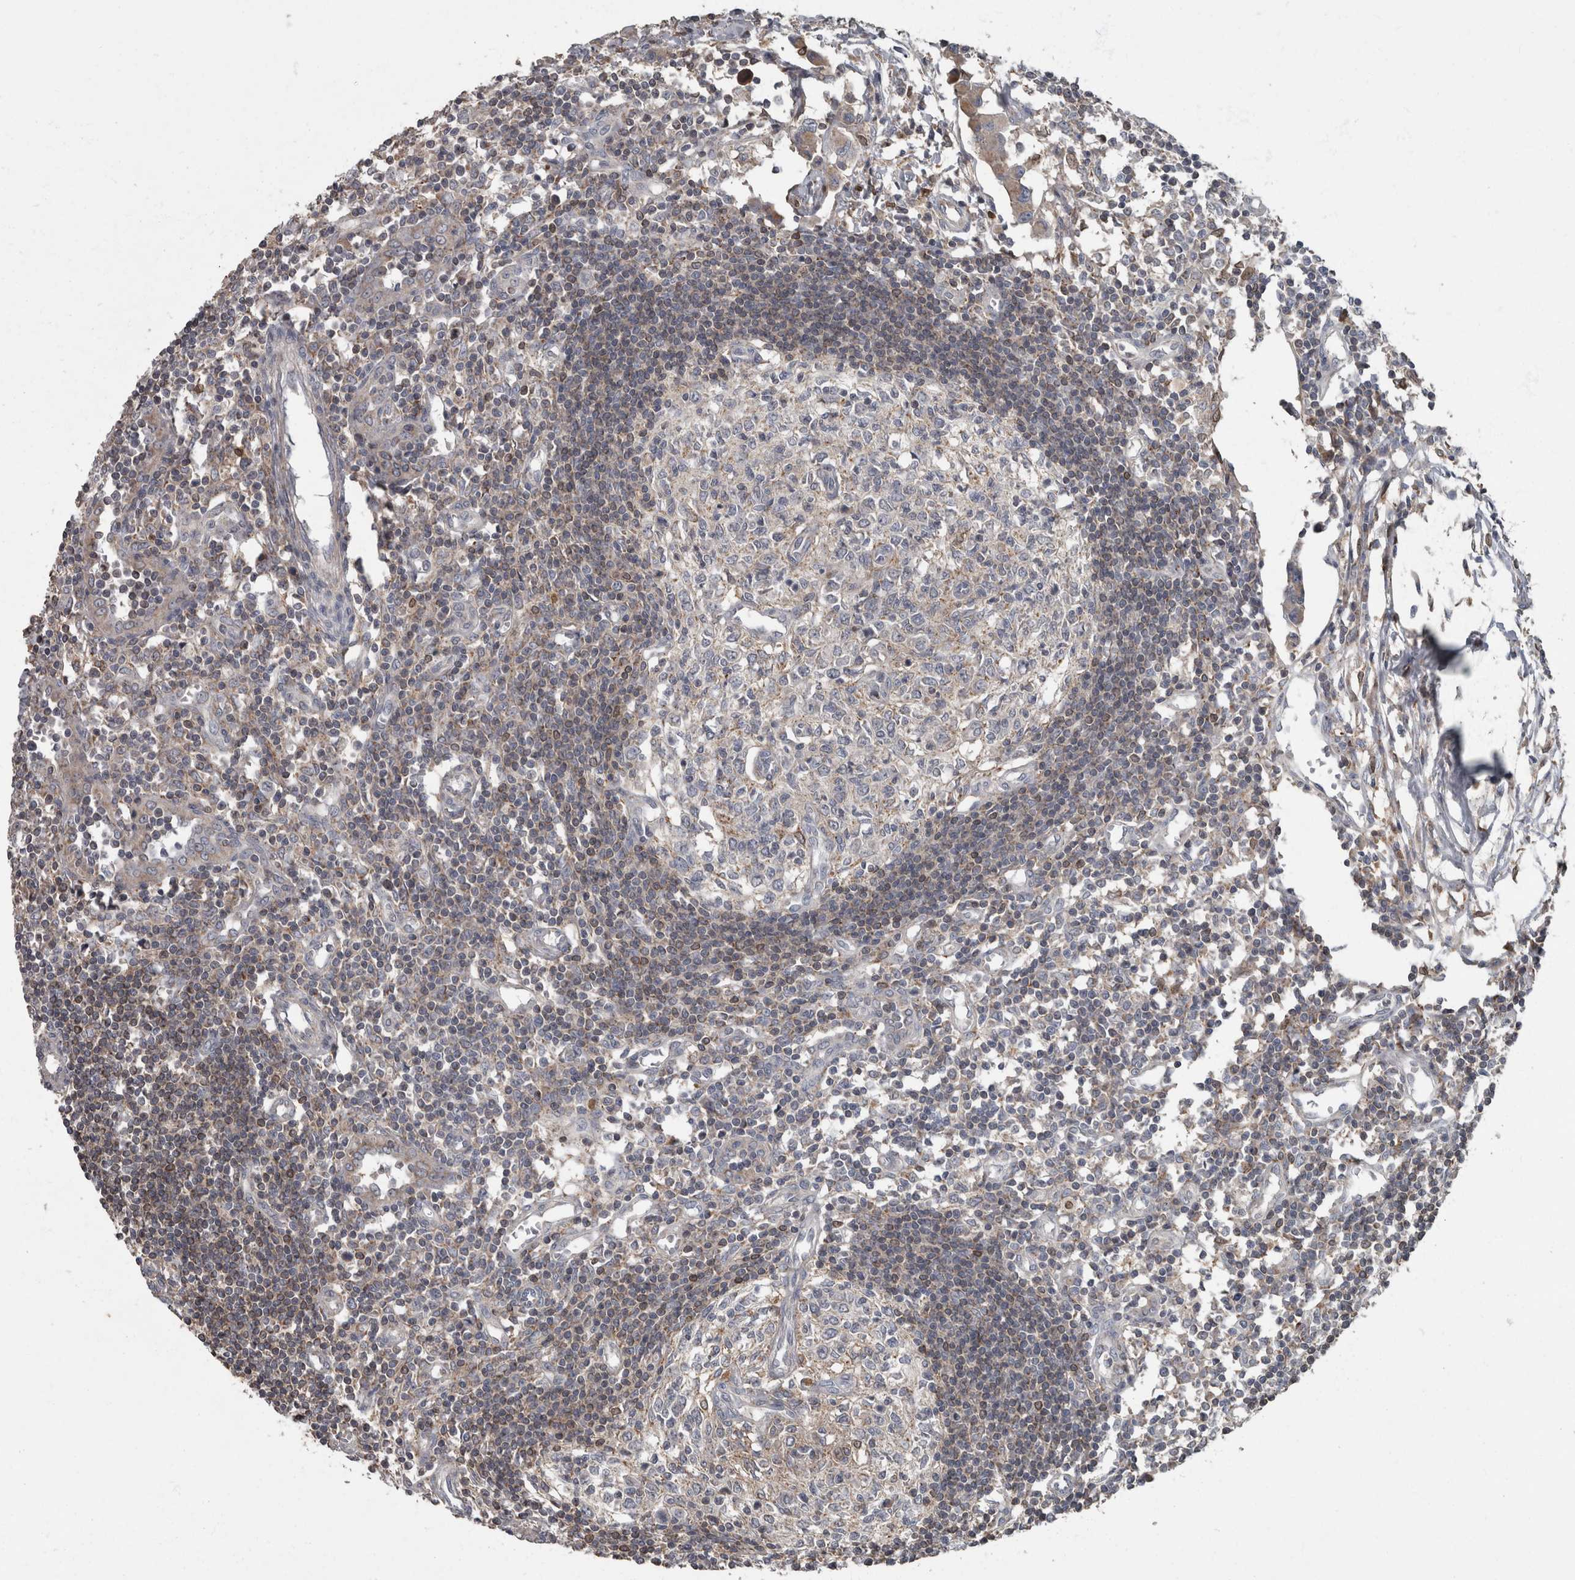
{"staining": {"intensity": "weak", "quantity": "<25%", "location": "cytoplasmic/membranous"}, "tissue": "lymph node", "cell_type": "Germinal center cells", "image_type": "normal", "snomed": [{"axis": "morphology", "description": "Normal tissue, NOS"}, {"axis": "morphology", "description": "Malignant melanoma, Metastatic site"}, {"axis": "topography", "description": "Lymph node"}], "caption": "Germinal center cells are negative for protein expression in benign human lymph node. (DAB immunohistochemistry with hematoxylin counter stain).", "gene": "PPP1R3C", "patient": {"sex": "male", "age": 41}}